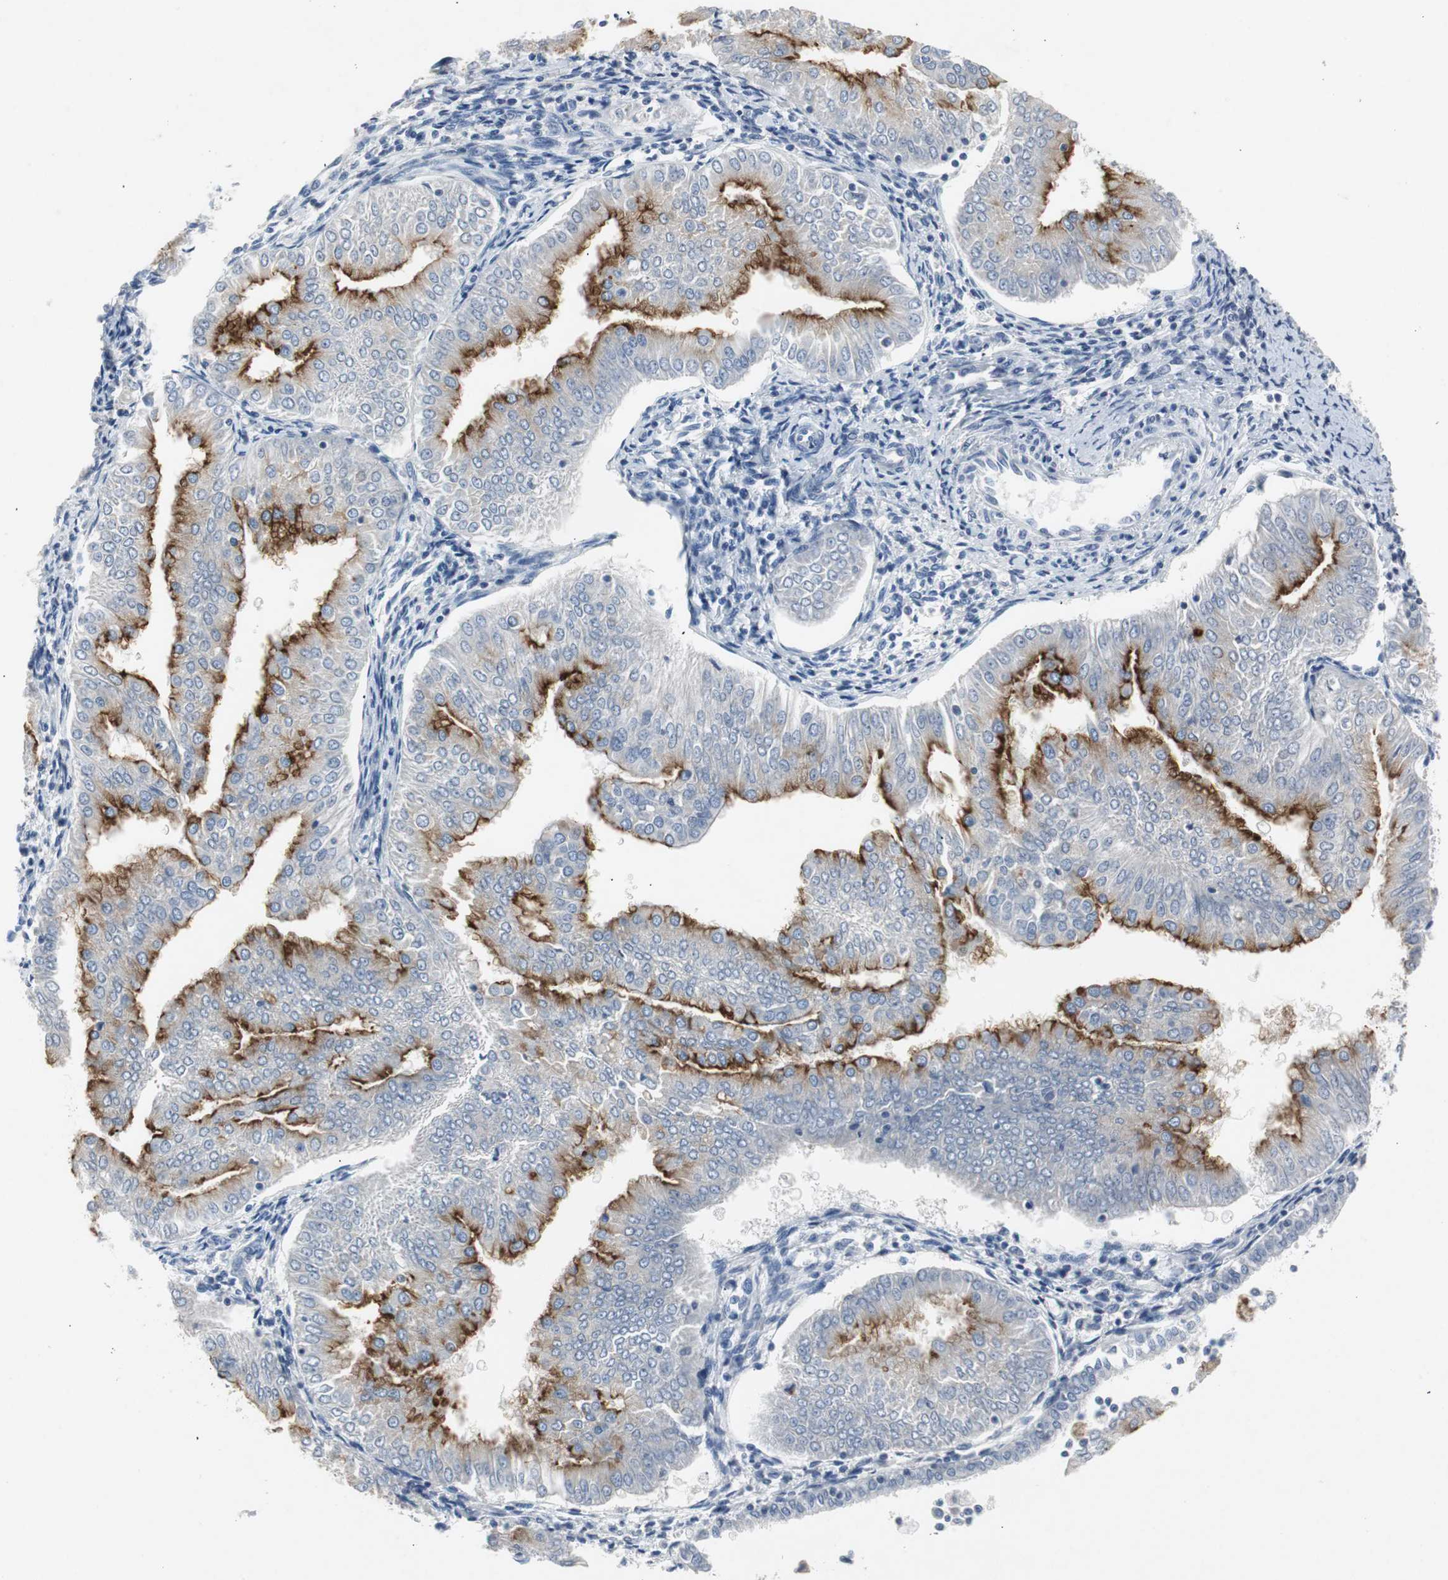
{"staining": {"intensity": "strong", "quantity": "25%-75%", "location": "cytoplasmic/membranous"}, "tissue": "endometrial cancer", "cell_type": "Tumor cells", "image_type": "cancer", "snomed": [{"axis": "morphology", "description": "Adenocarcinoma, NOS"}, {"axis": "topography", "description": "Endometrium"}], "caption": "High-magnification brightfield microscopy of adenocarcinoma (endometrial) stained with DAB (3,3'-diaminobenzidine) (brown) and counterstained with hematoxylin (blue). tumor cells exhibit strong cytoplasmic/membranous staining is appreciated in about25%-75% of cells. (Brightfield microscopy of DAB IHC at high magnification).", "gene": "LRP2", "patient": {"sex": "female", "age": 53}}